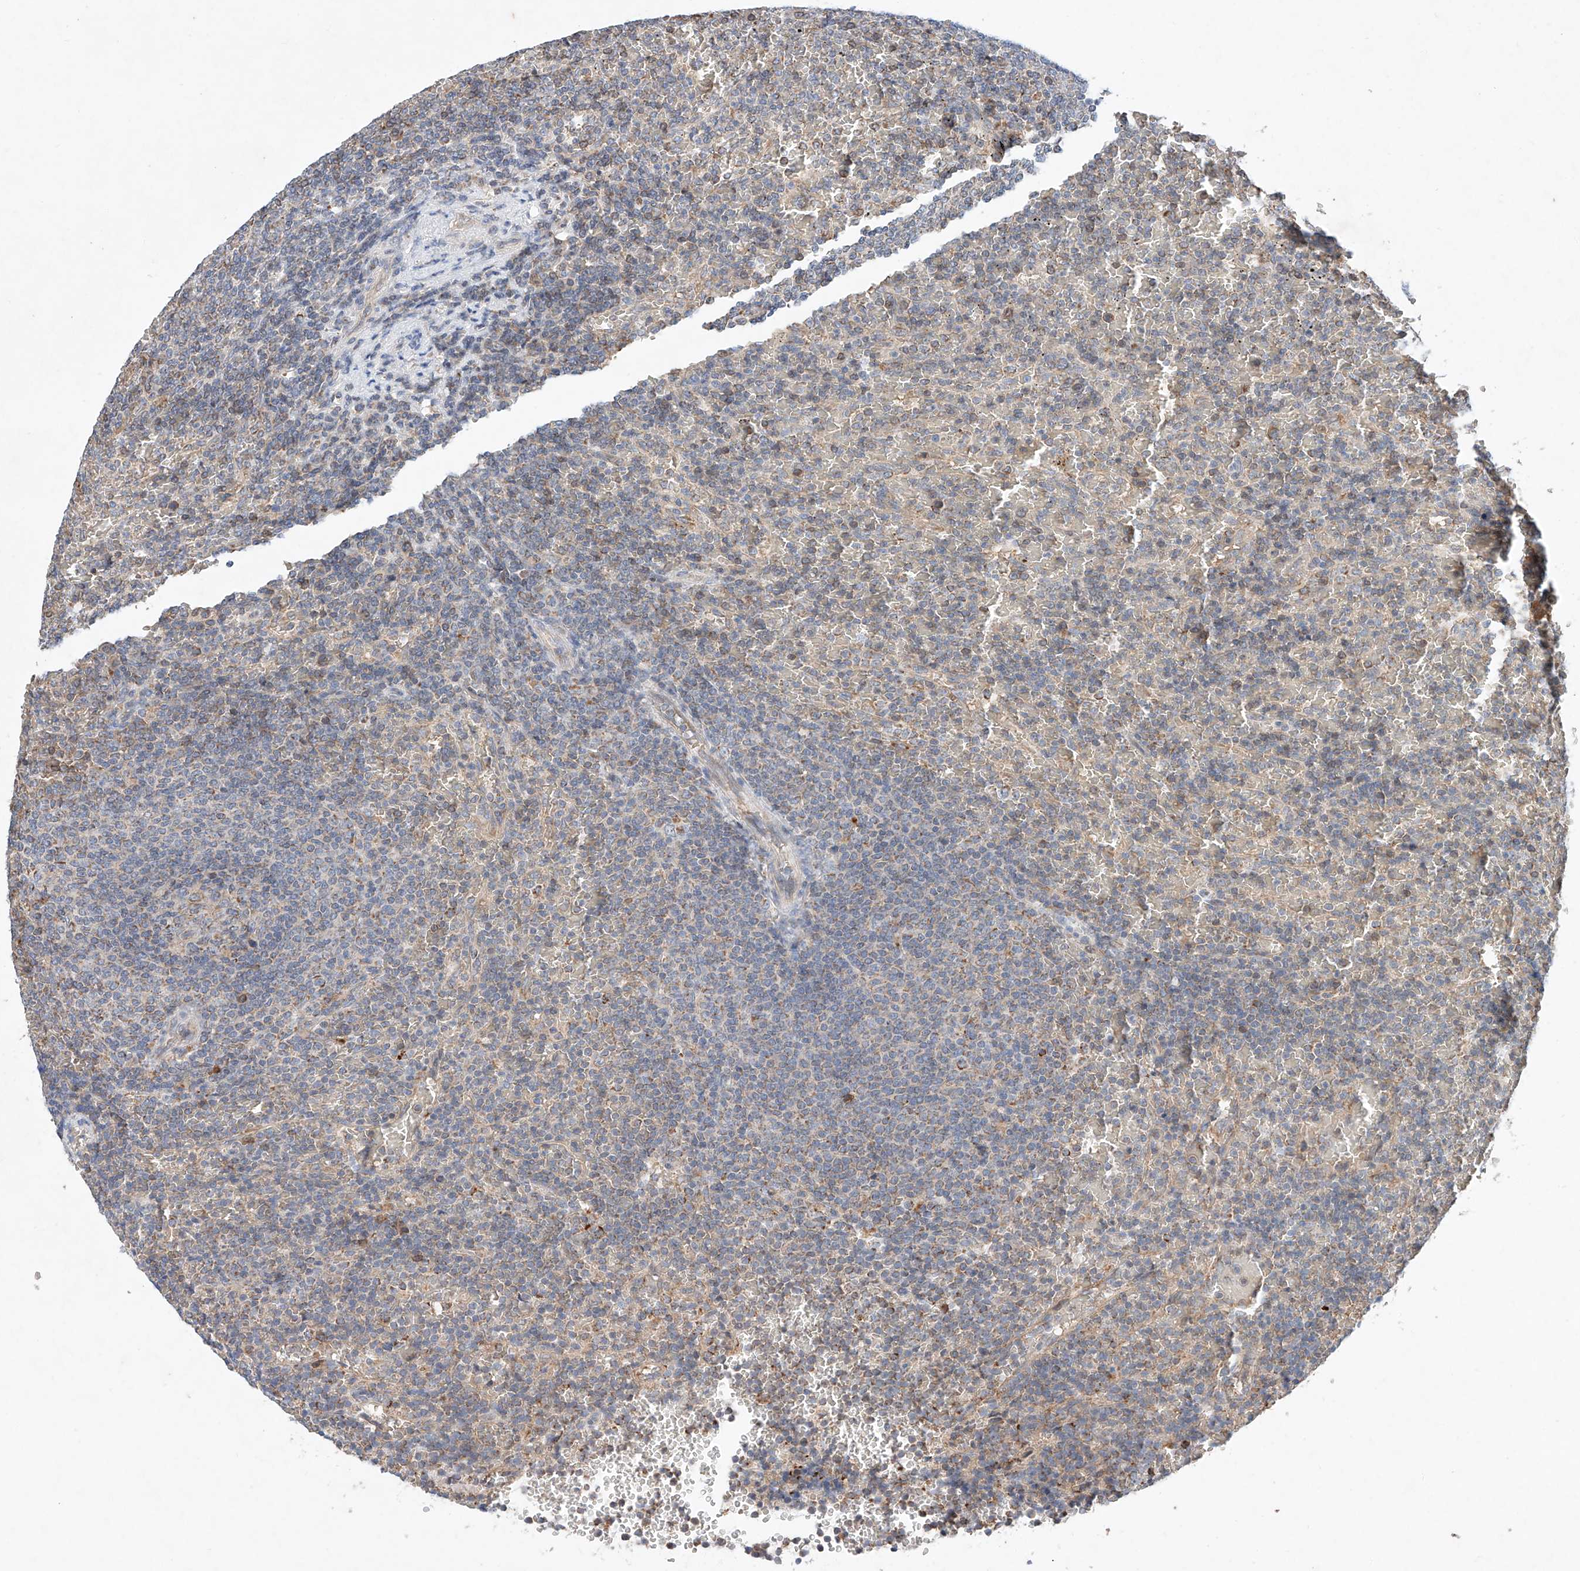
{"staining": {"intensity": "weak", "quantity": "<25%", "location": "cytoplasmic/membranous"}, "tissue": "lymphoma", "cell_type": "Tumor cells", "image_type": "cancer", "snomed": [{"axis": "morphology", "description": "Malignant lymphoma, non-Hodgkin's type, Low grade"}, {"axis": "topography", "description": "Spleen"}], "caption": "Protein analysis of malignant lymphoma, non-Hodgkin's type (low-grade) displays no significant positivity in tumor cells.", "gene": "FASTK", "patient": {"sex": "female", "age": 77}}